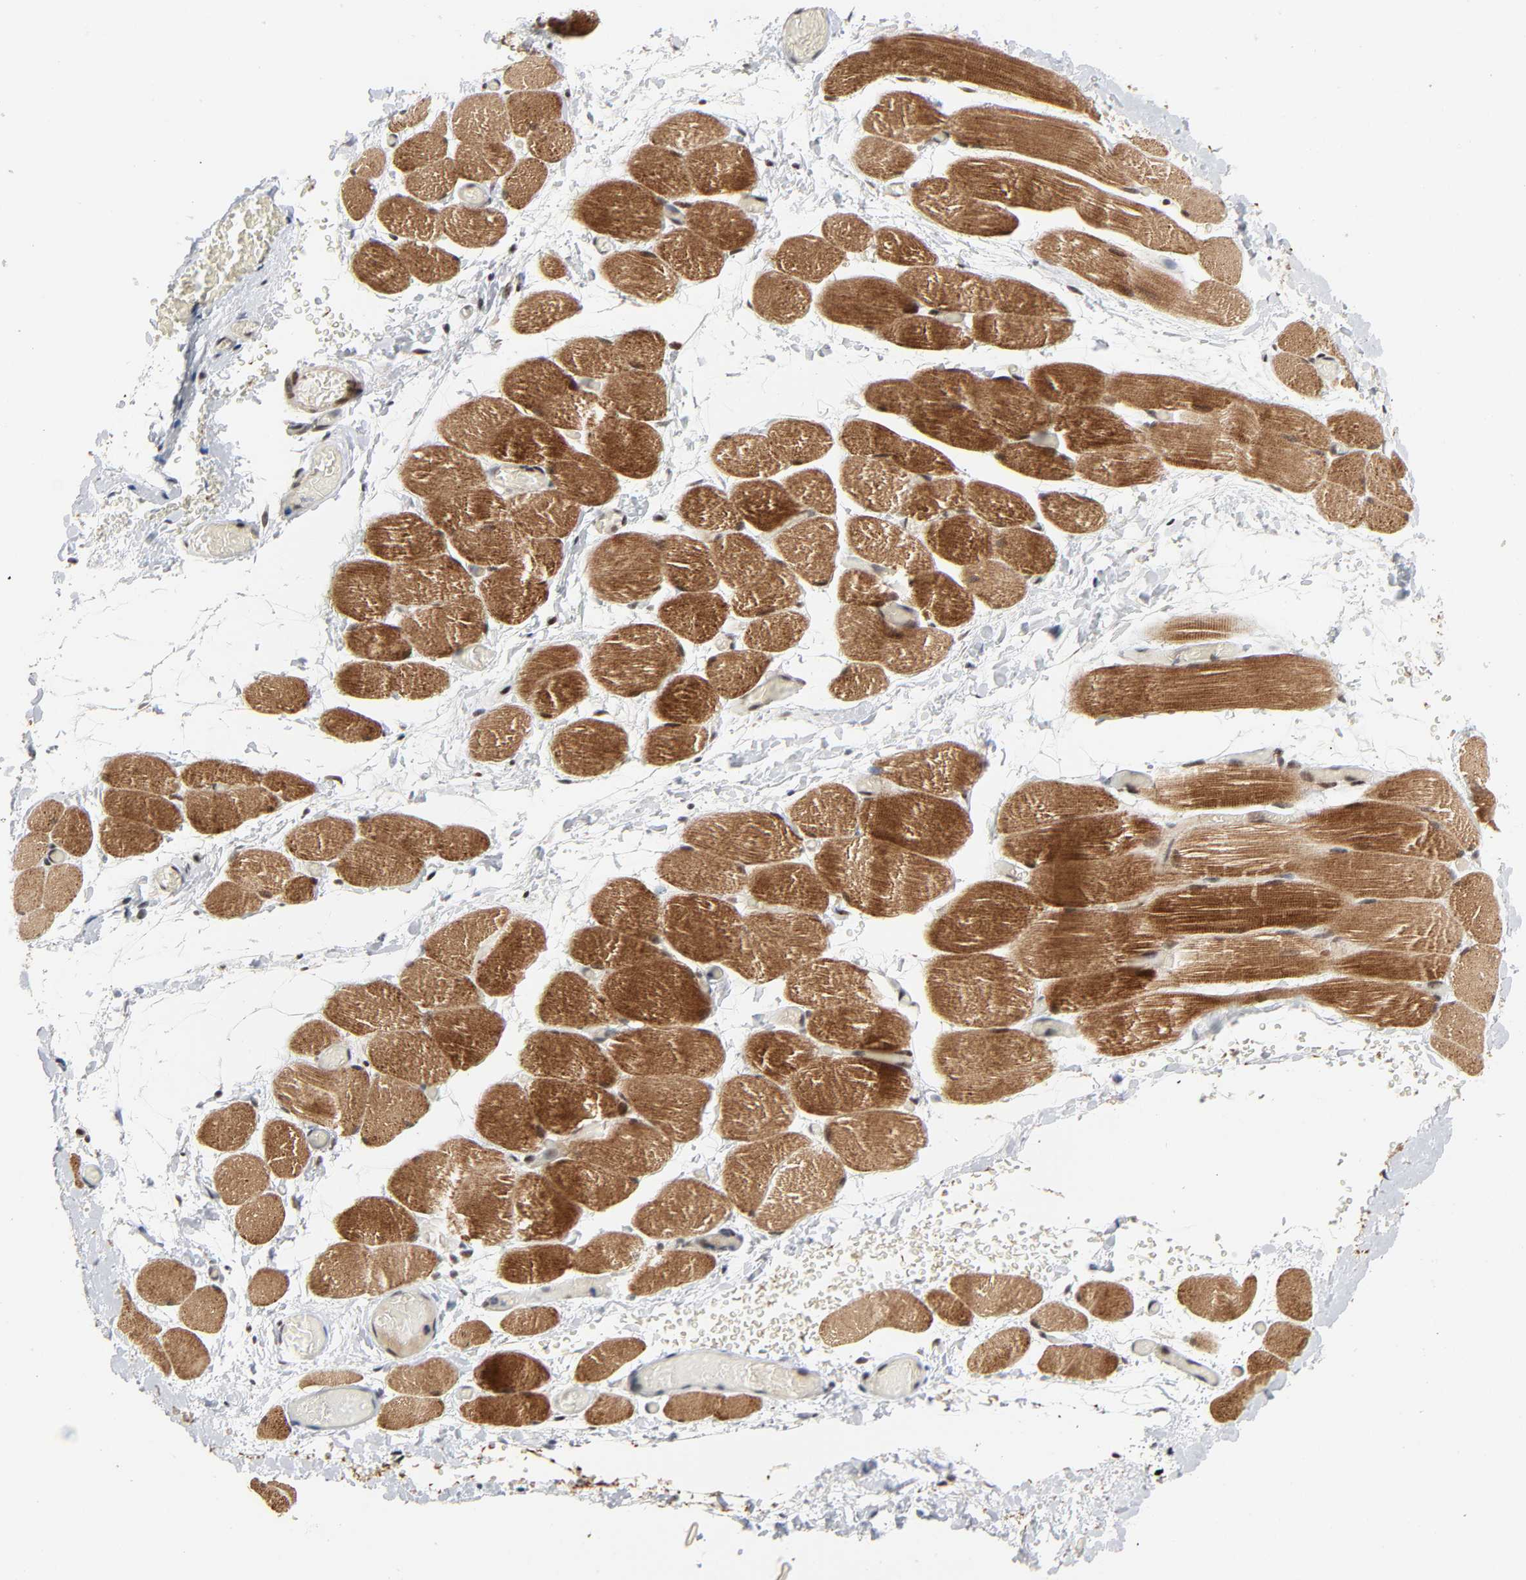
{"staining": {"intensity": "strong", "quantity": ">75%", "location": "cytoplasmic/membranous"}, "tissue": "skeletal muscle", "cell_type": "Myocytes", "image_type": "normal", "snomed": [{"axis": "morphology", "description": "Normal tissue, NOS"}, {"axis": "topography", "description": "Skeletal muscle"}, {"axis": "topography", "description": "Soft tissue"}], "caption": "Strong cytoplasmic/membranous positivity is present in about >75% of myocytes in benign skeletal muscle. (Brightfield microscopy of DAB IHC at high magnification).", "gene": "ZKSCAN8", "patient": {"sex": "female", "age": 58}}